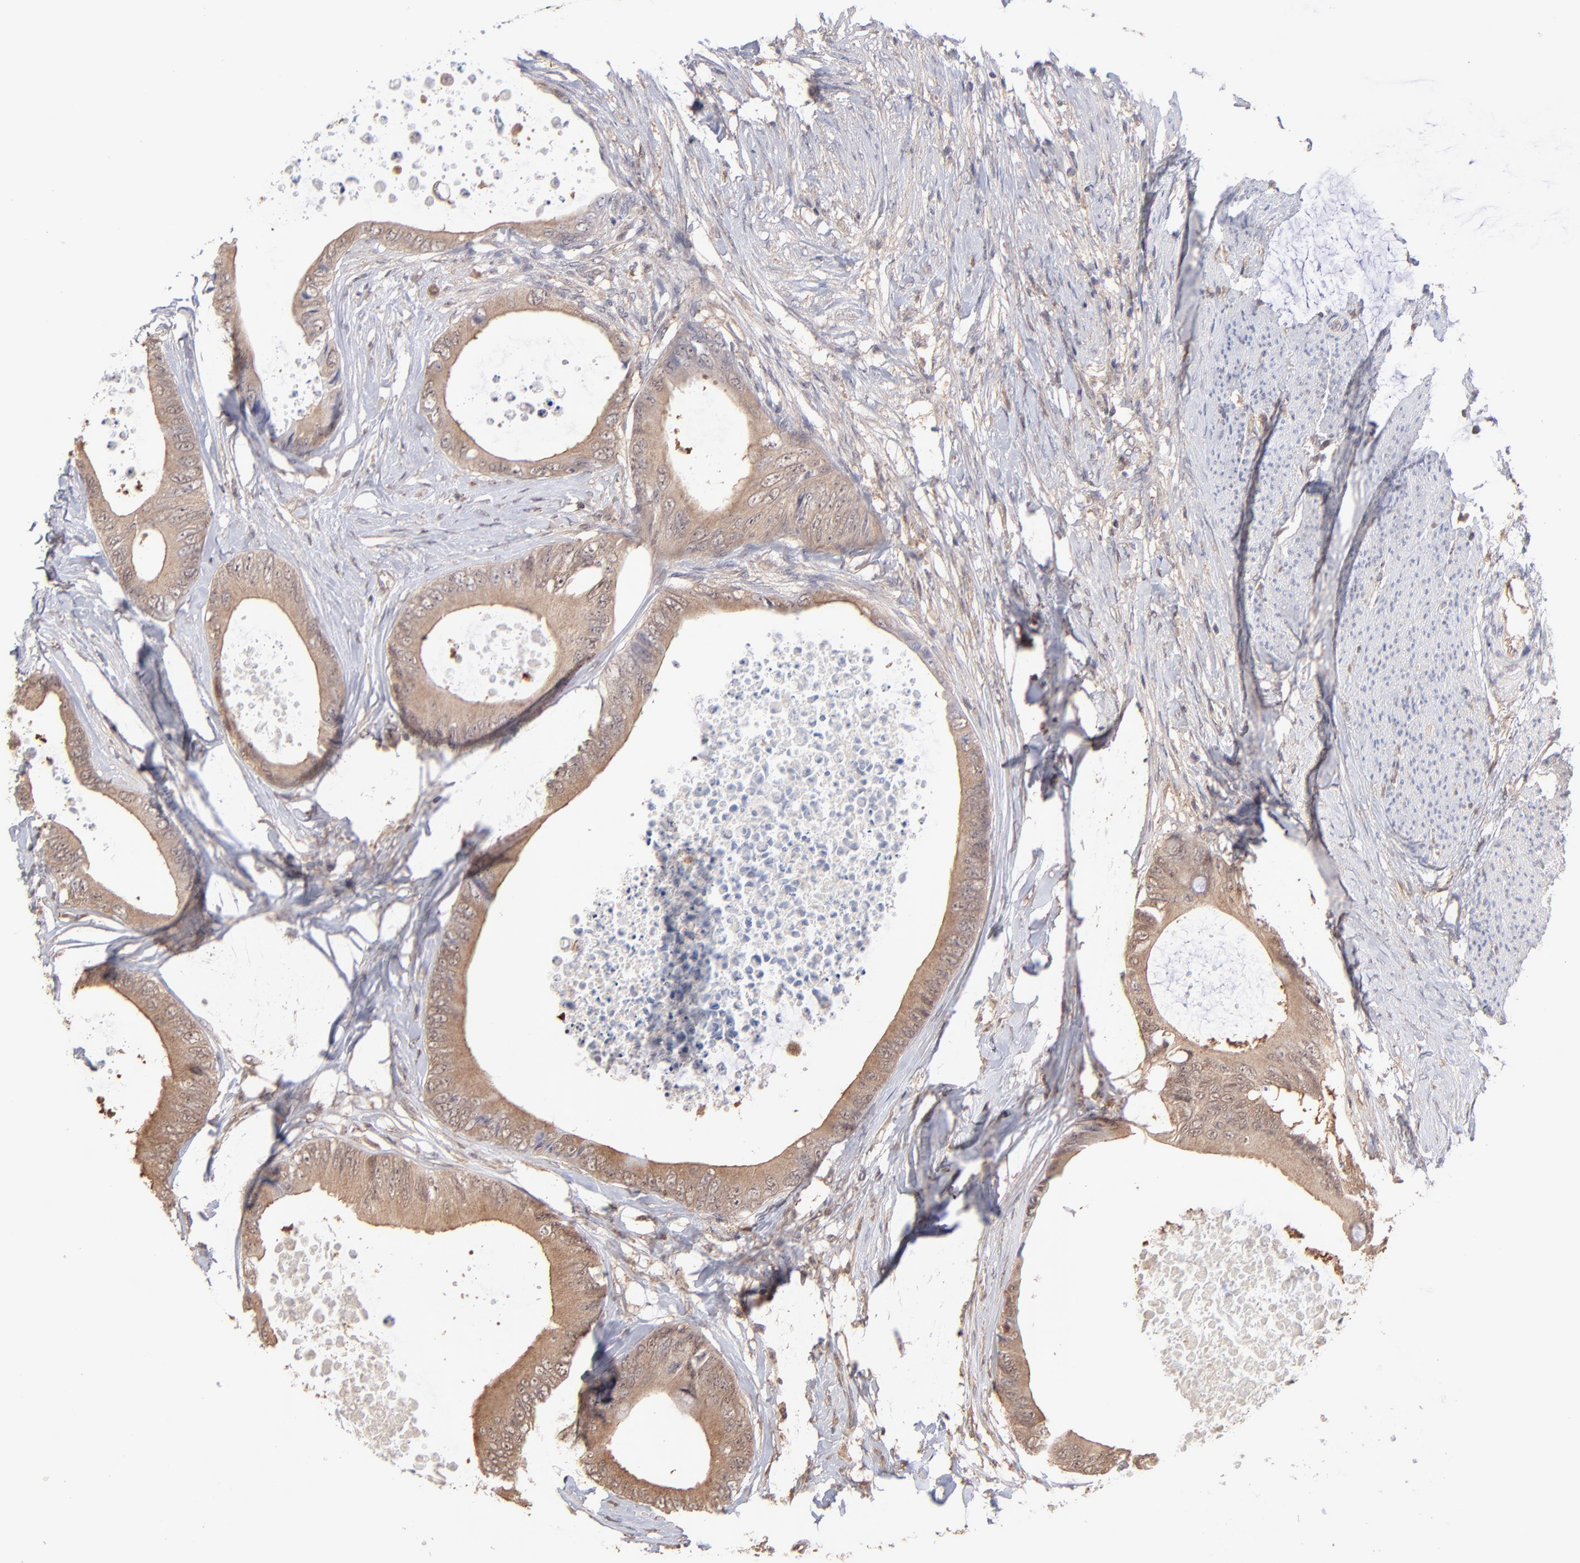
{"staining": {"intensity": "moderate", "quantity": ">75%", "location": "cytoplasmic/membranous"}, "tissue": "colorectal cancer", "cell_type": "Tumor cells", "image_type": "cancer", "snomed": [{"axis": "morphology", "description": "Normal tissue, NOS"}, {"axis": "morphology", "description": "Adenocarcinoma, NOS"}, {"axis": "topography", "description": "Rectum"}, {"axis": "topography", "description": "Peripheral nerve tissue"}], "caption": "IHC (DAB (3,3'-diaminobenzidine)) staining of human colorectal cancer (adenocarcinoma) displays moderate cytoplasmic/membranous protein staining in approximately >75% of tumor cells.", "gene": "MAP2K2", "patient": {"sex": "female", "age": 77}}